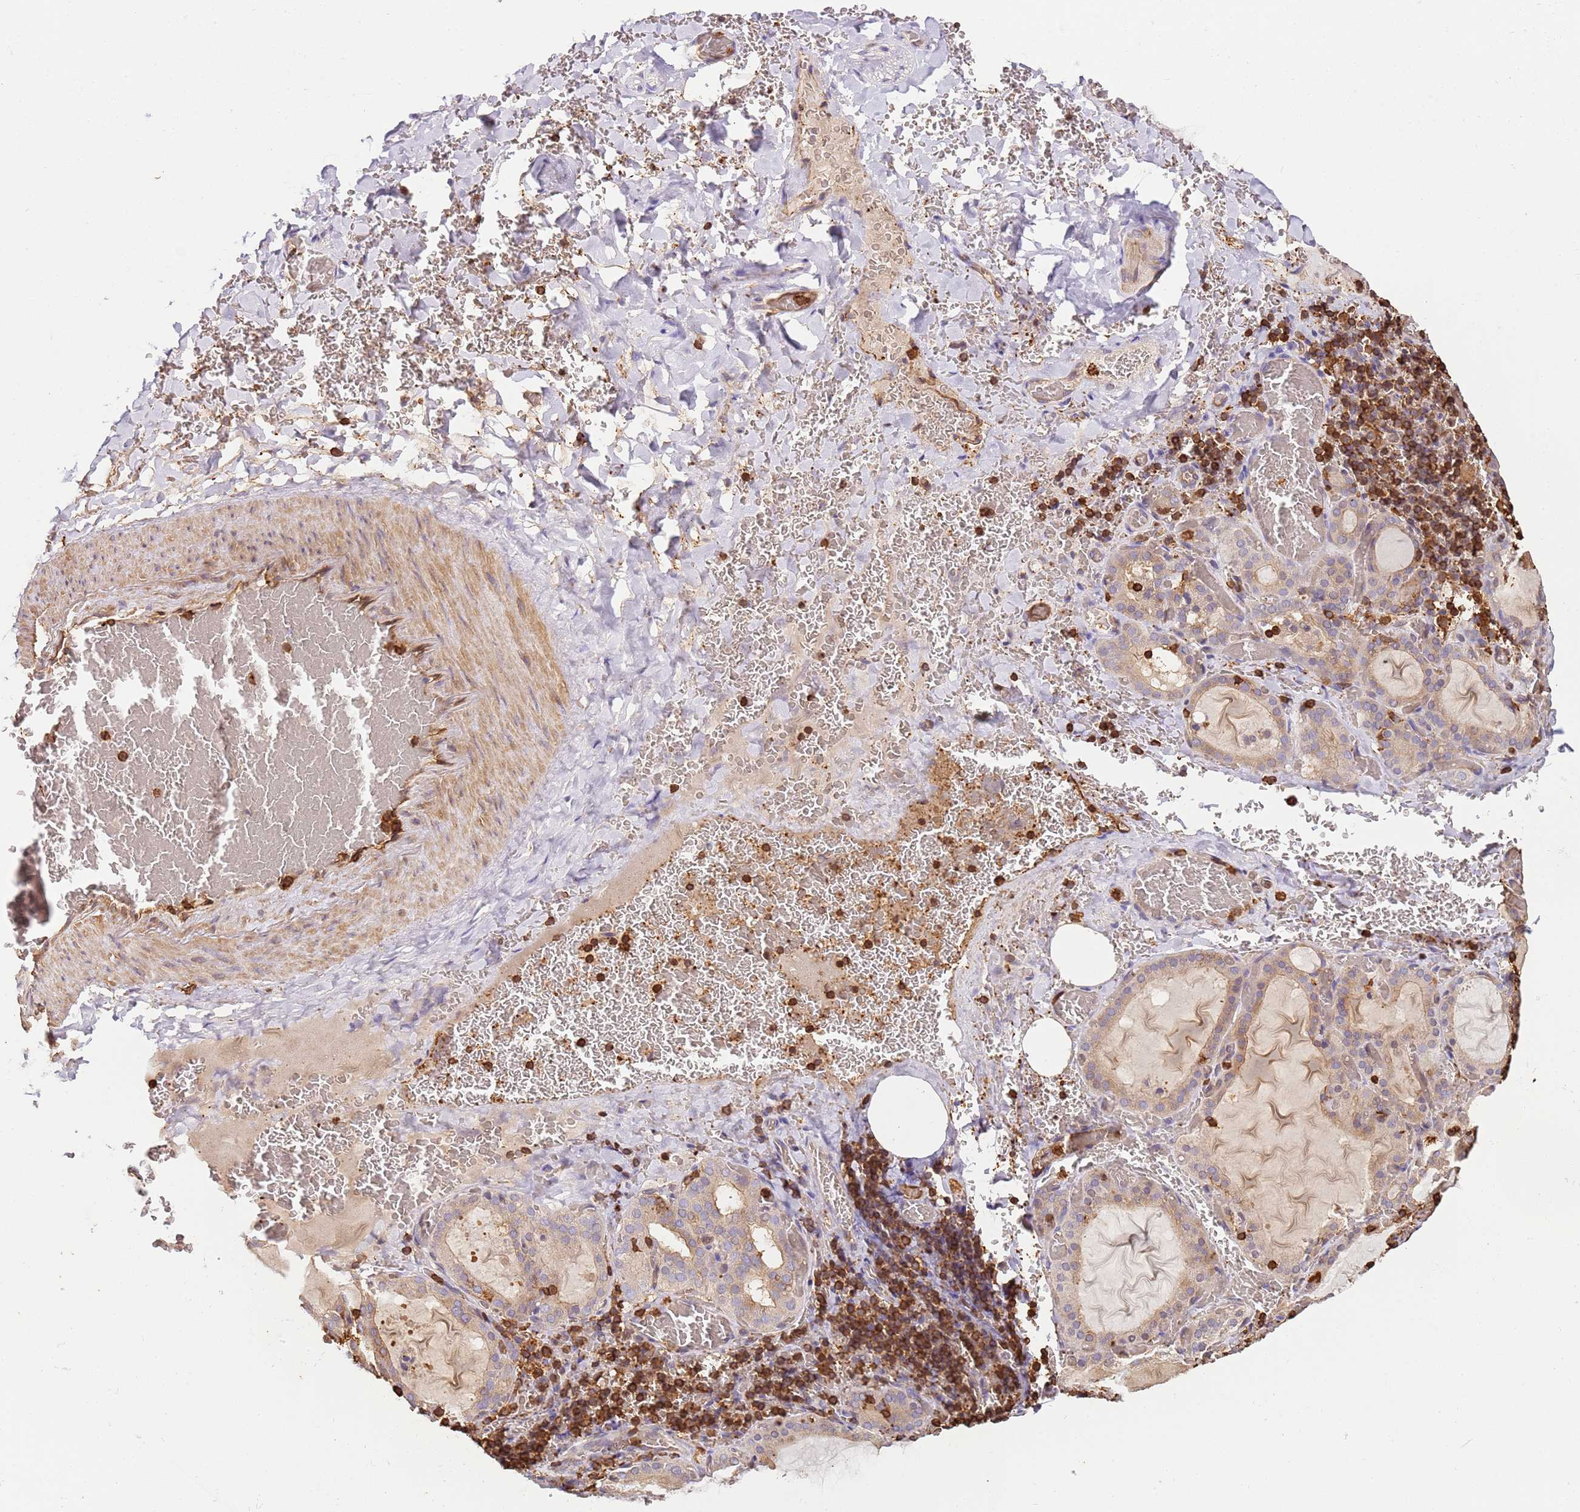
{"staining": {"intensity": "moderate", "quantity": "25%-75%", "location": "cytoplasmic/membranous"}, "tissue": "thyroid gland", "cell_type": "Glandular cells", "image_type": "normal", "snomed": [{"axis": "morphology", "description": "Normal tissue, NOS"}, {"axis": "topography", "description": "Thyroid gland"}], "caption": "High-power microscopy captured an immunohistochemistry (IHC) image of benign thyroid gland, revealing moderate cytoplasmic/membranous expression in about 25%-75% of glandular cells. (Brightfield microscopy of DAB IHC at high magnification).", "gene": "OR6P1", "patient": {"sex": "female", "age": 39}}